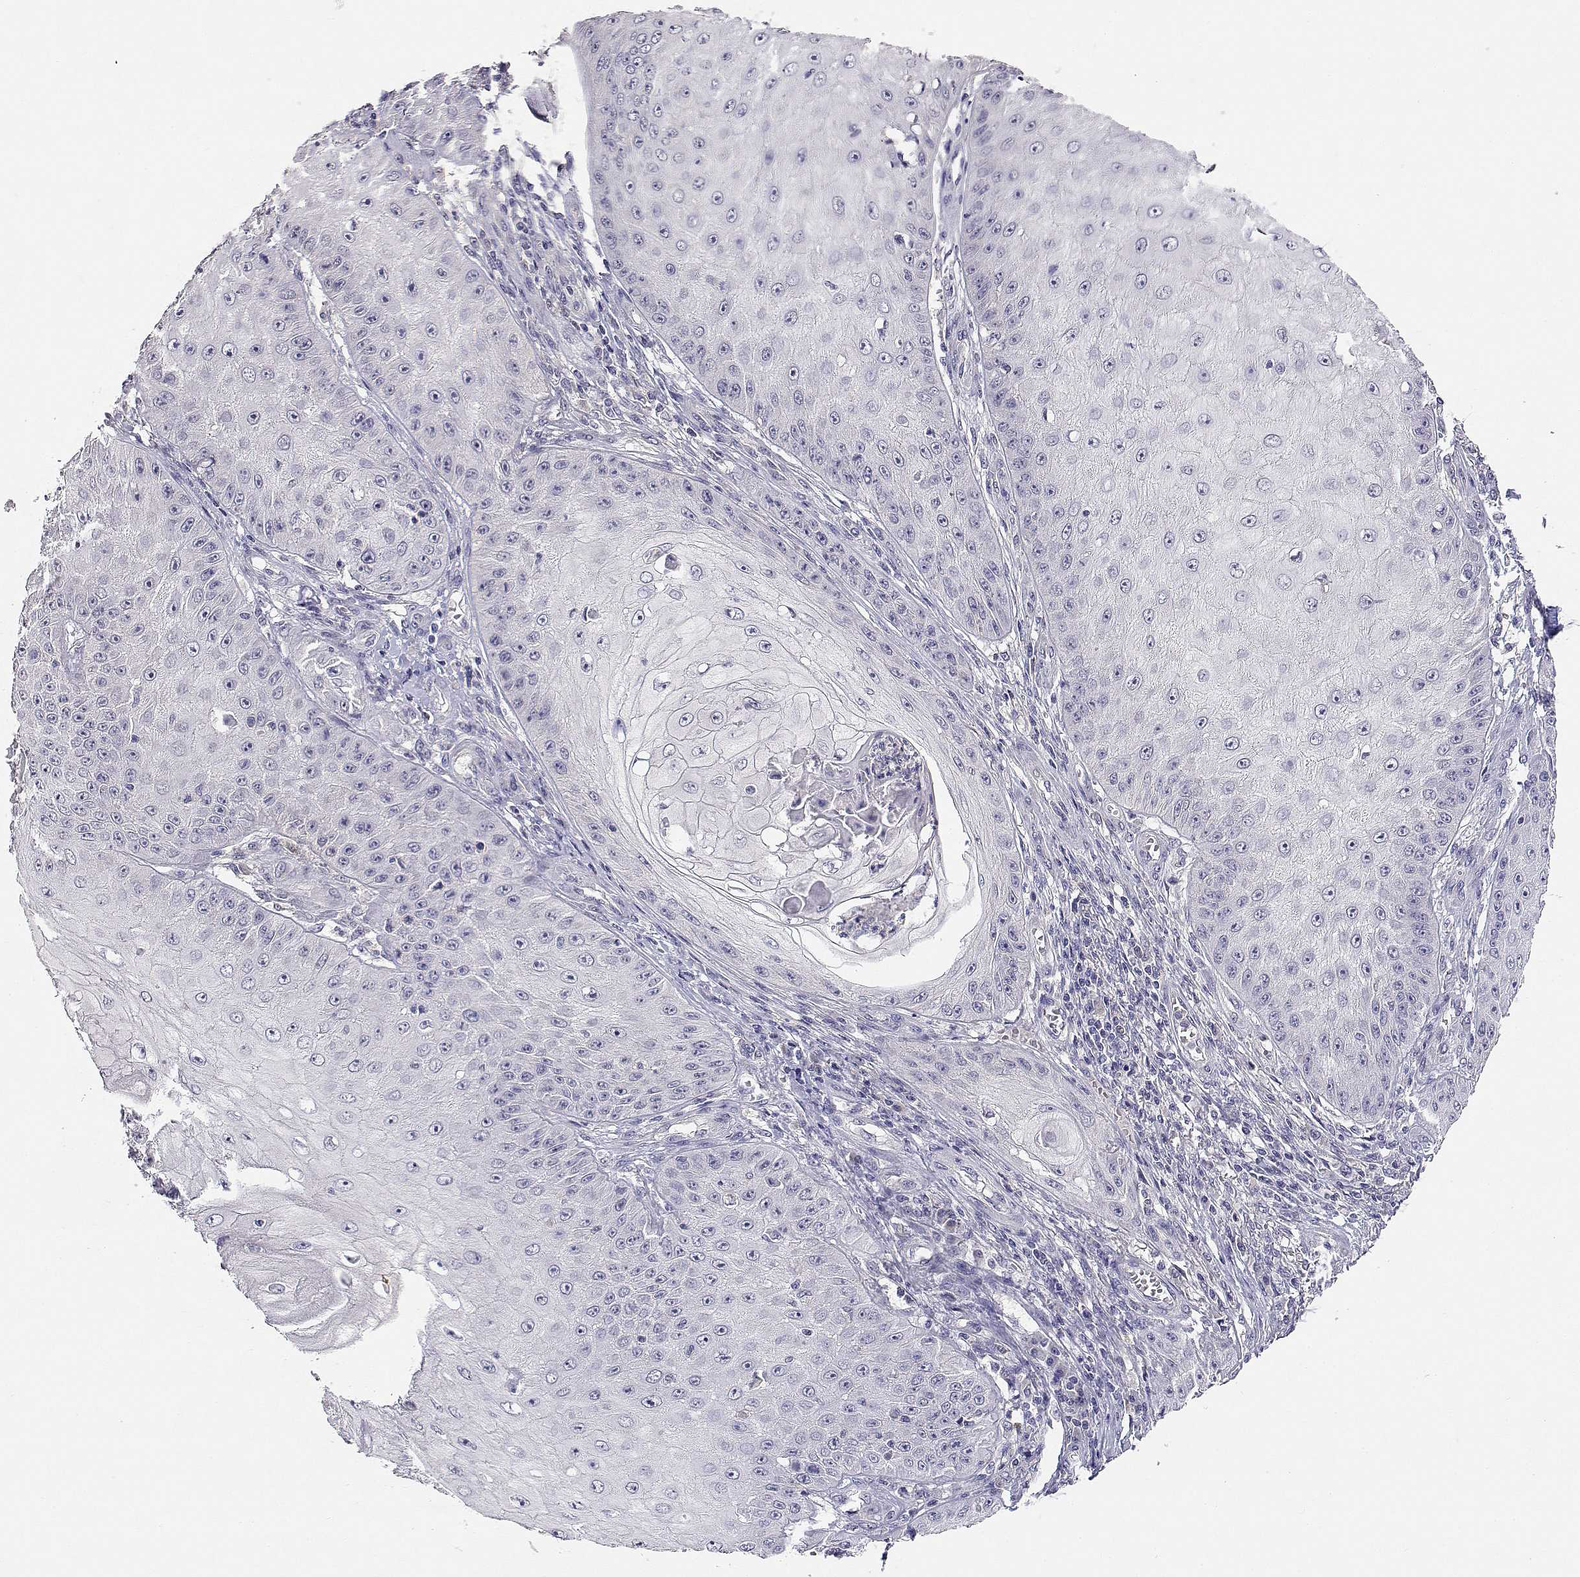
{"staining": {"intensity": "negative", "quantity": "none", "location": "none"}, "tissue": "skin cancer", "cell_type": "Tumor cells", "image_type": "cancer", "snomed": [{"axis": "morphology", "description": "Squamous cell carcinoma, NOS"}, {"axis": "topography", "description": "Skin"}], "caption": "A photomicrograph of skin cancer (squamous cell carcinoma) stained for a protein displays no brown staining in tumor cells. The staining was performed using DAB to visualize the protein expression in brown, while the nuclei were stained in blue with hematoxylin (Magnification: 20x).", "gene": "ADA", "patient": {"sex": "male", "age": 70}}